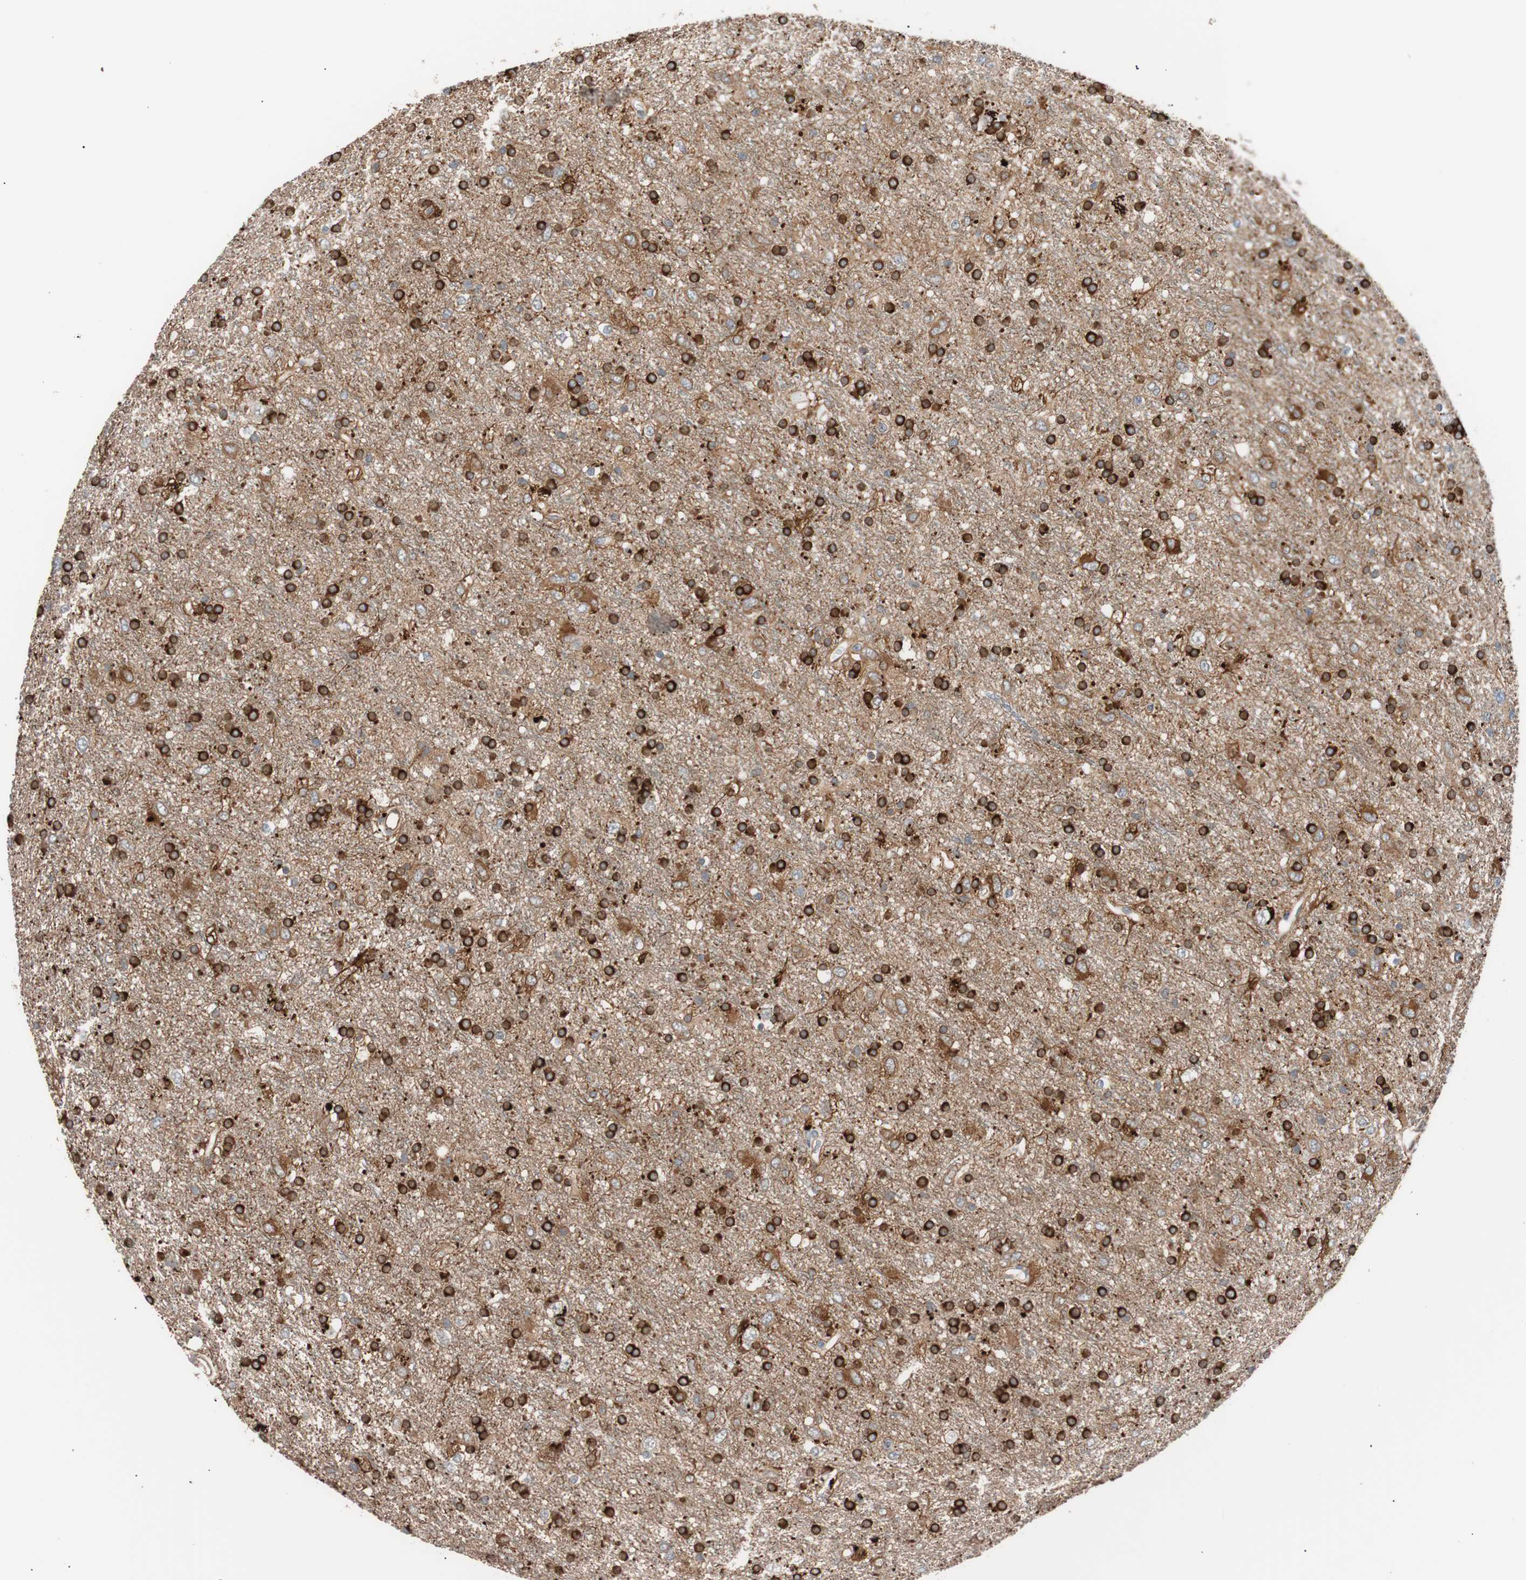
{"staining": {"intensity": "strong", "quantity": "25%-75%", "location": "cytoplasmic/membranous"}, "tissue": "glioma", "cell_type": "Tumor cells", "image_type": "cancer", "snomed": [{"axis": "morphology", "description": "Glioma, malignant, Low grade"}, {"axis": "topography", "description": "Brain"}], "caption": "High-magnification brightfield microscopy of malignant low-grade glioma stained with DAB (3,3'-diaminobenzidine) (brown) and counterstained with hematoxylin (blue). tumor cells exhibit strong cytoplasmic/membranous expression is identified in approximately25%-75% of cells.", "gene": "SMG1", "patient": {"sex": "male", "age": 77}}